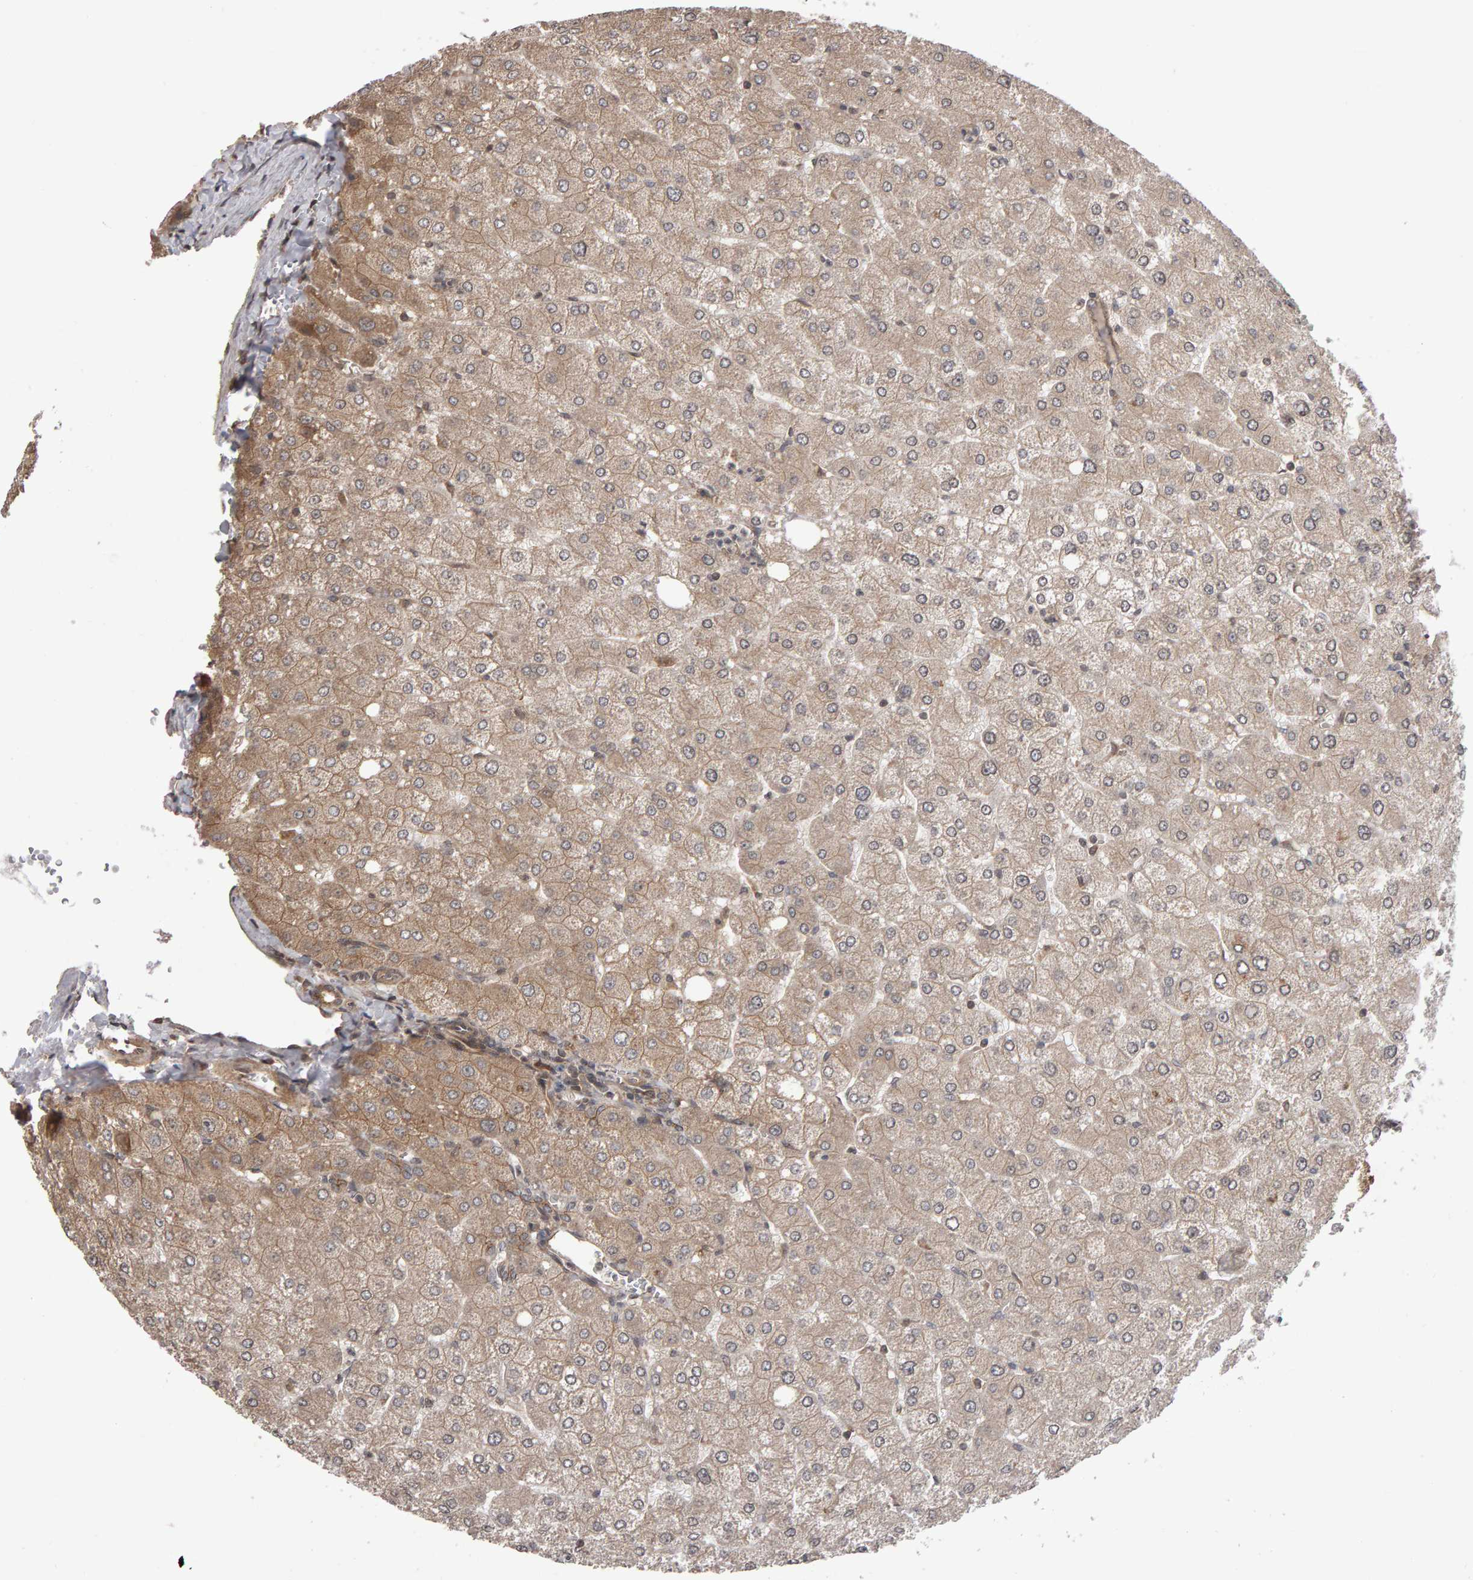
{"staining": {"intensity": "weak", "quantity": ">75%", "location": "cytoplasmic/membranous"}, "tissue": "liver", "cell_type": "Cholangiocytes", "image_type": "normal", "snomed": [{"axis": "morphology", "description": "Normal tissue, NOS"}, {"axis": "topography", "description": "Liver"}], "caption": "Normal liver demonstrates weak cytoplasmic/membranous staining in approximately >75% of cholangiocytes, visualized by immunohistochemistry.", "gene": "SCRIB", "patient": {"sex": "male", "age": 55}}